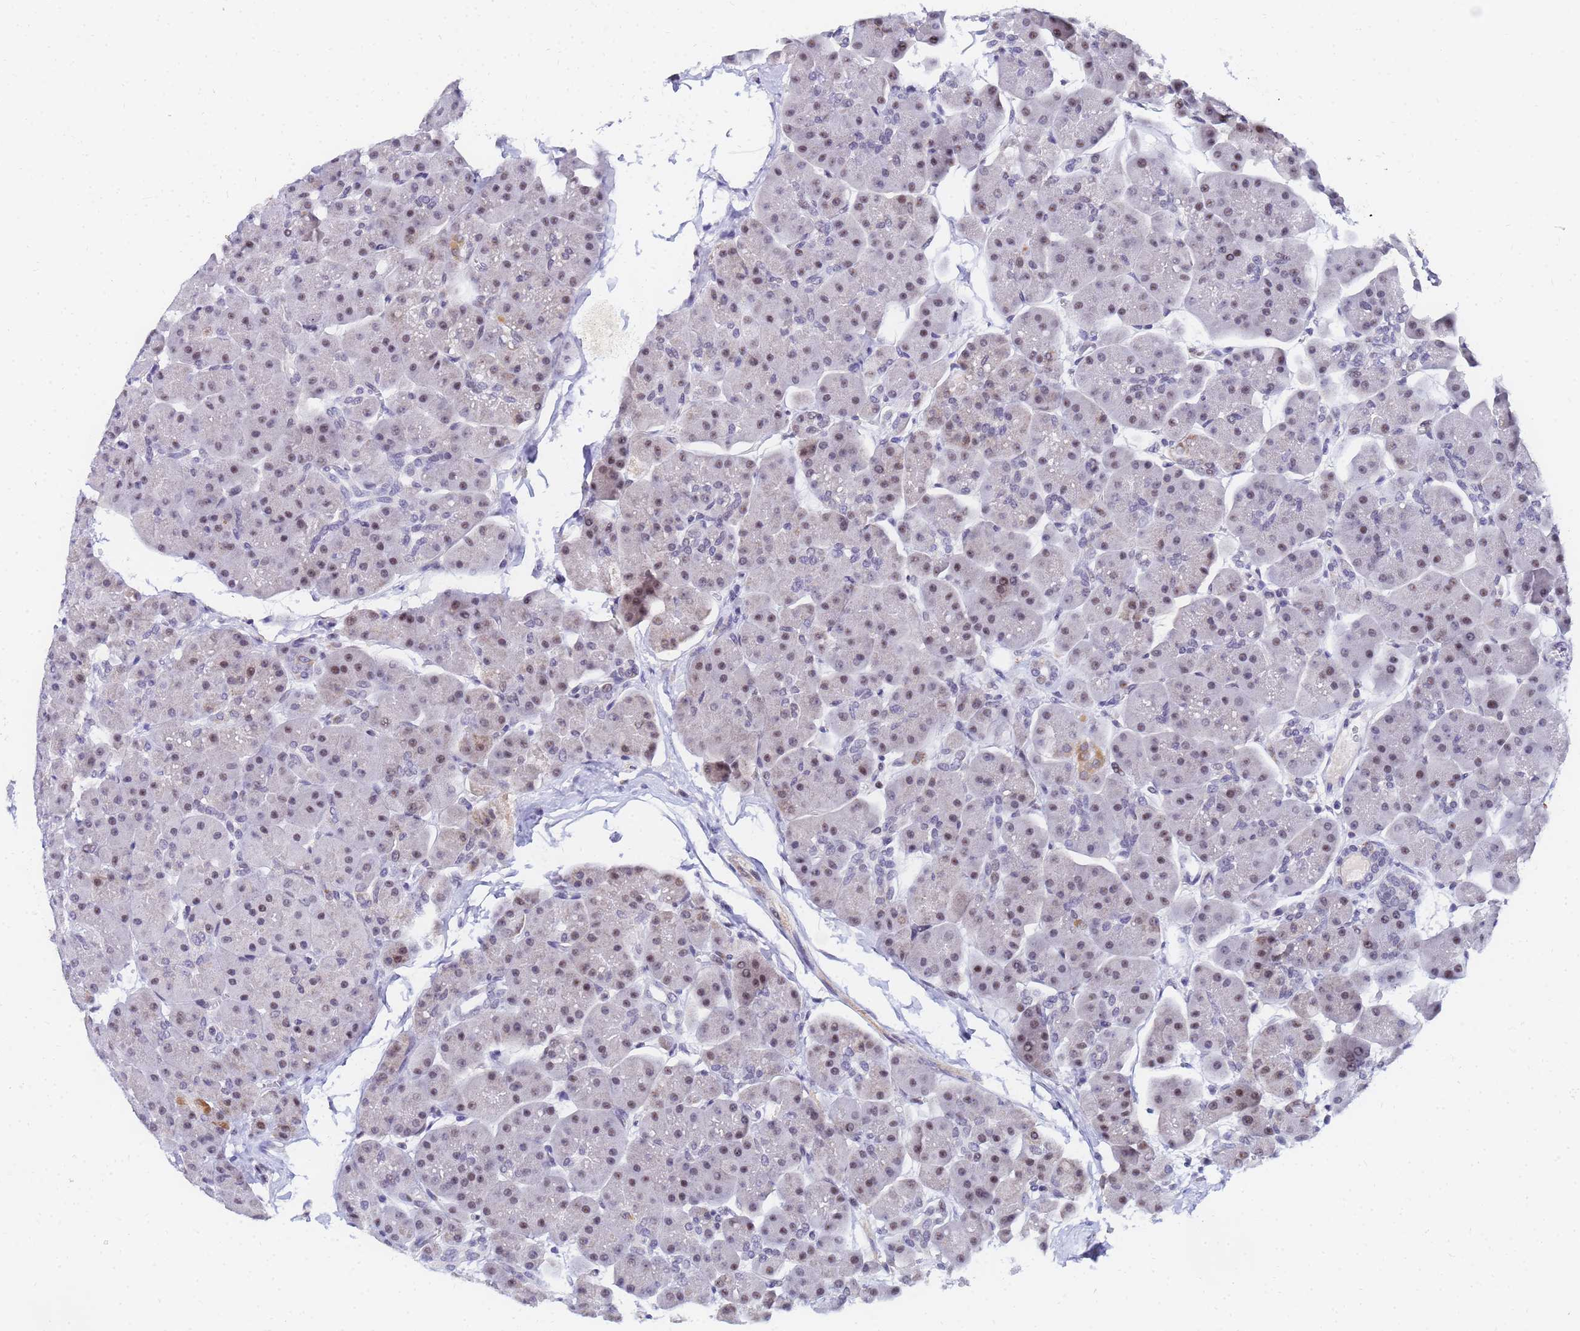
{"staining": {"intensity": "moderate", "quantity": "<25%", "location": "cytoplasmic/membranous,nuclear"}, "tissue": "pancreas", "cell_type": "Exocrine glandular cells", "image_type": "normal", "snomed": [{"axis": "morphology", "description": "Normal tissue, NOS"}, {"axis": "topography", "description": "Pancreas"}], "caption": "This photomicrograph shows immunohistochemistry staining of benign pancreas, with low moderate cytoplasmic/membranous,nuclear expression in approximately <25% of exocrine glandular cells.", "gene": "CKMT1A", "patient": {"sex": "male", "age": 66}}